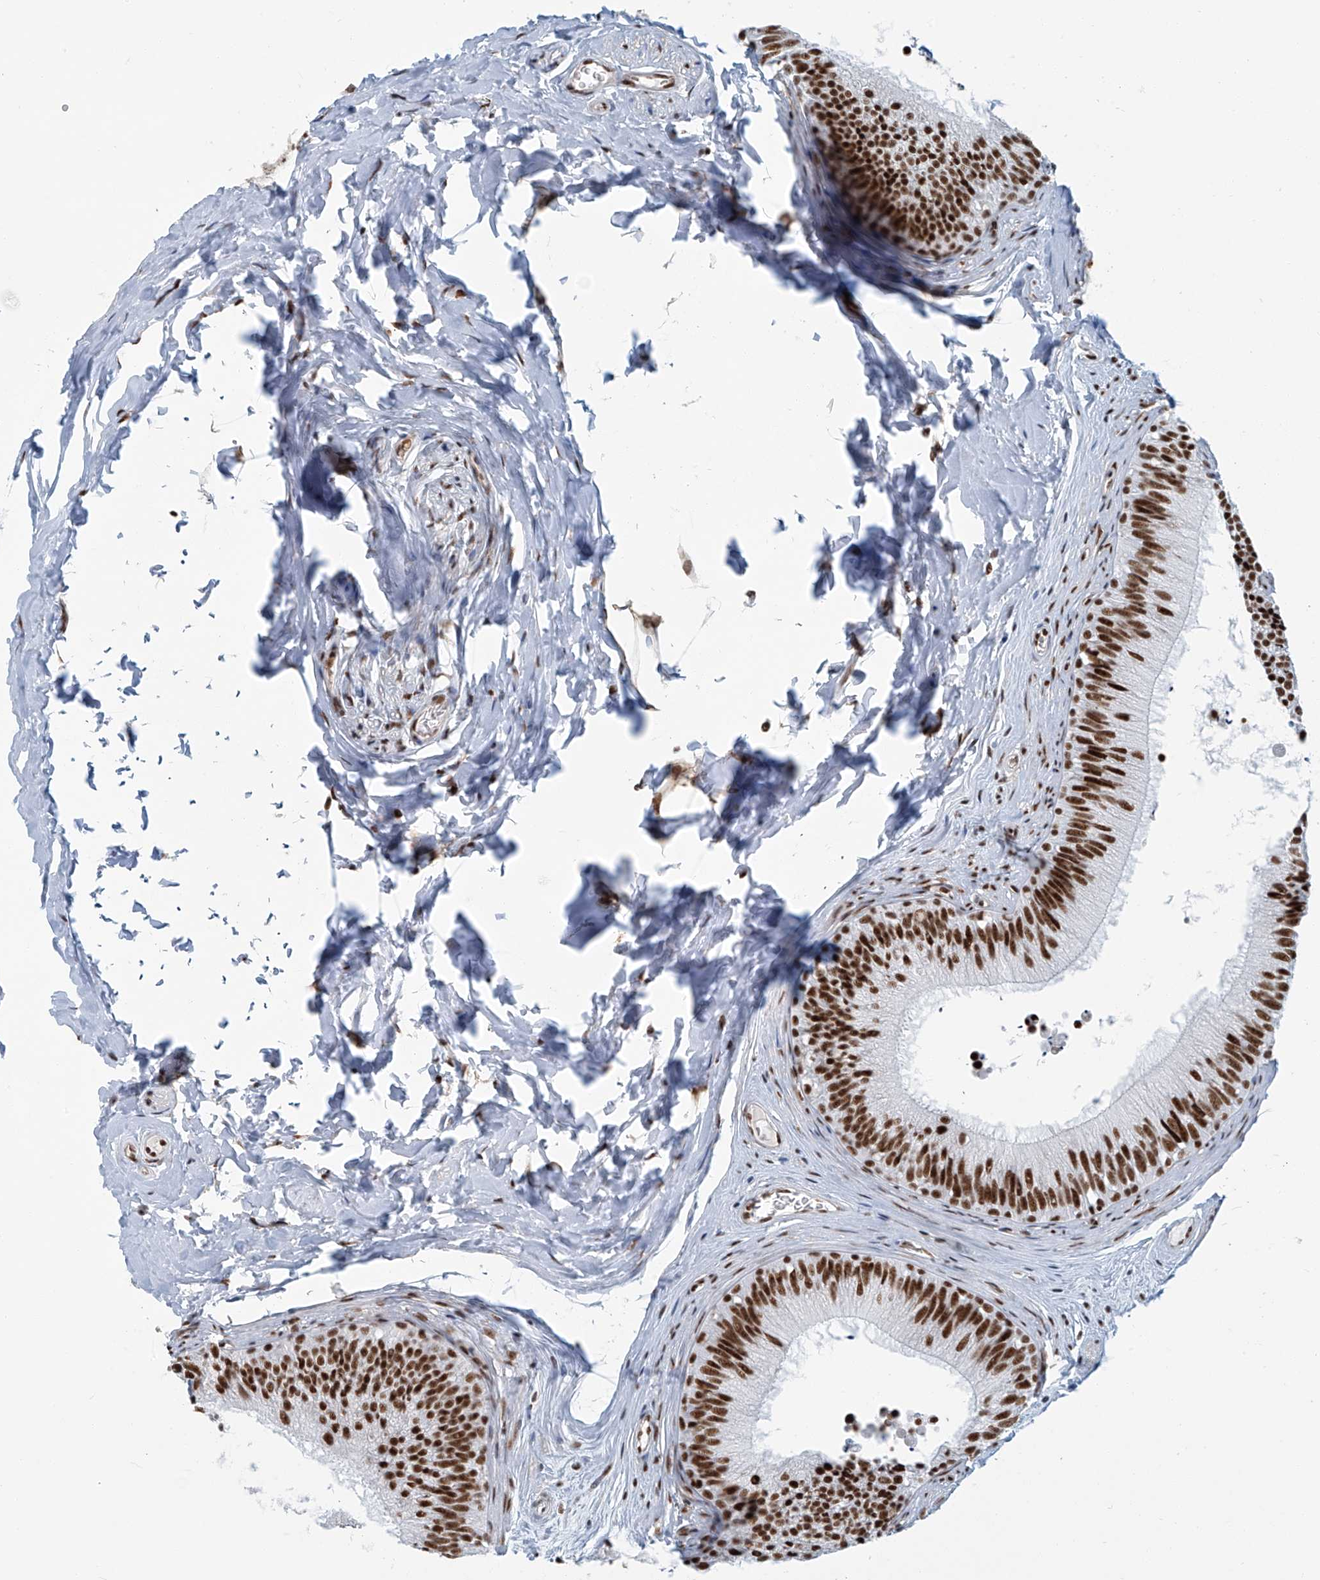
{"staining": {"intensity": "strong", "quantity": ">75%", "location": "nuclear"}, "tissue": "epididymis", "cell_type": "Glandular cells", "image_type": "normal", "snomed": [{"axis": "morphology", "description": "Normal tissue, NOS"}, {"axis": "topography", "description": "Epididymis"}], "caption": "A micrograph of epididymis stained for a protein displays strong nuclear brown staining in glandular cells. (DAB IHC, brown staining for protein, blue staining for nuclei).", "gene": "ENSG00000257390", "patient": {"sex": "male", "age": 29}}